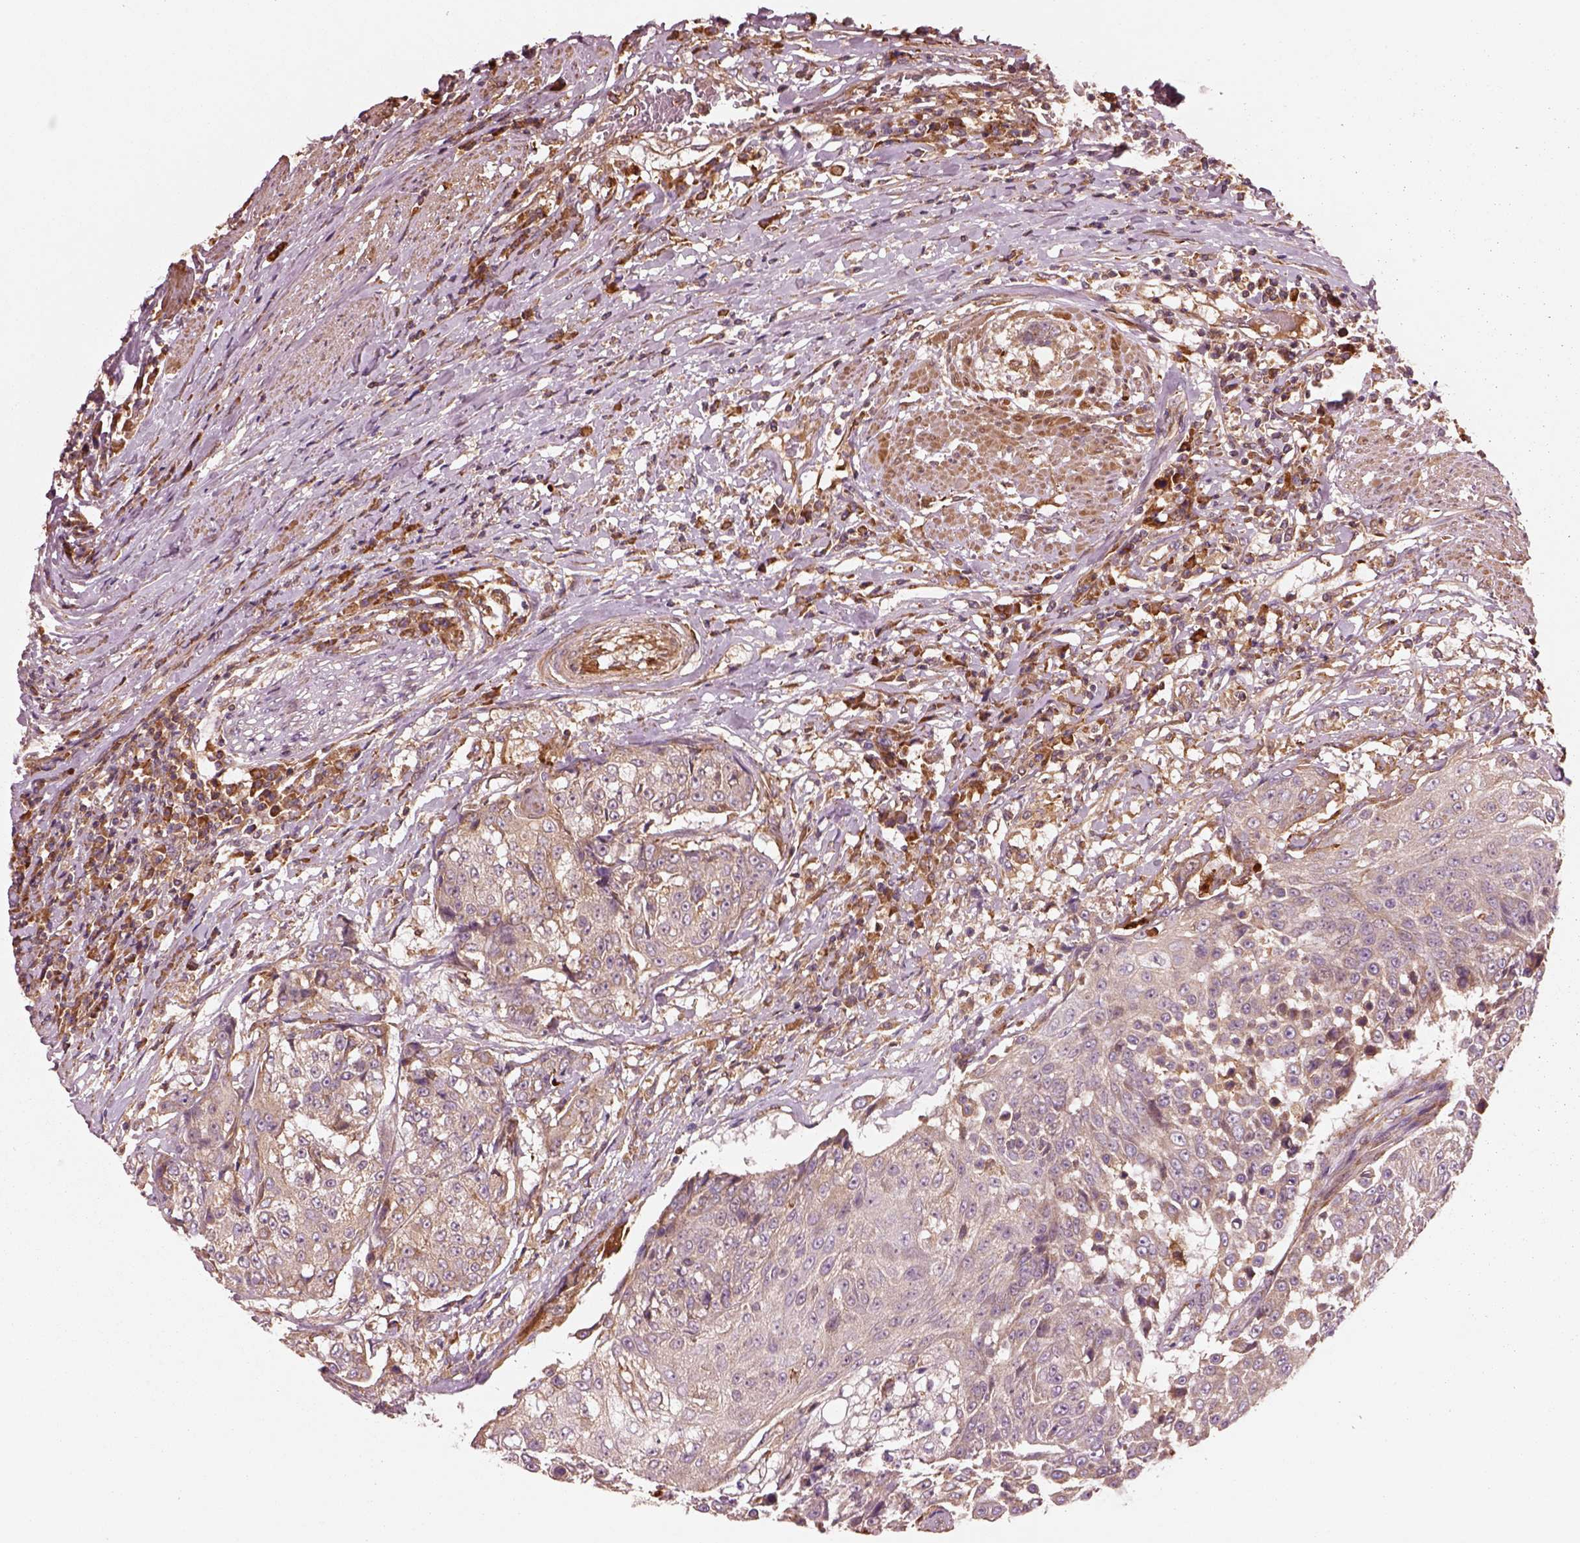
{"staining": {"intensity": "moderate", "quantity": "<25%", "location": "cytoplasmic/membranous"}, "tissue": "urothelial cancer", "cell_type": "Tumor cells", "image_type": "cancer", "snomed": [{"axis": "morphology", "description": "Urothelial carcinoma, High grade"}, {"axis": "topography", "description": "Urinary bladder"}], "caption": "An immunohistochemistry (IHC) histopathology image of tumor tissue is shown. Protein staining in brown labels moderate cytoplasmic/membranous positivity in urothelial carcinoma (high-grade) within tumor cells. The protein is stained brown, and the nuclei are stained in blue (DAB IHC with brightfield microscopy, high magnification).", "gene": "ASCC2", "patient": {"sex": "female", "age": 63}}